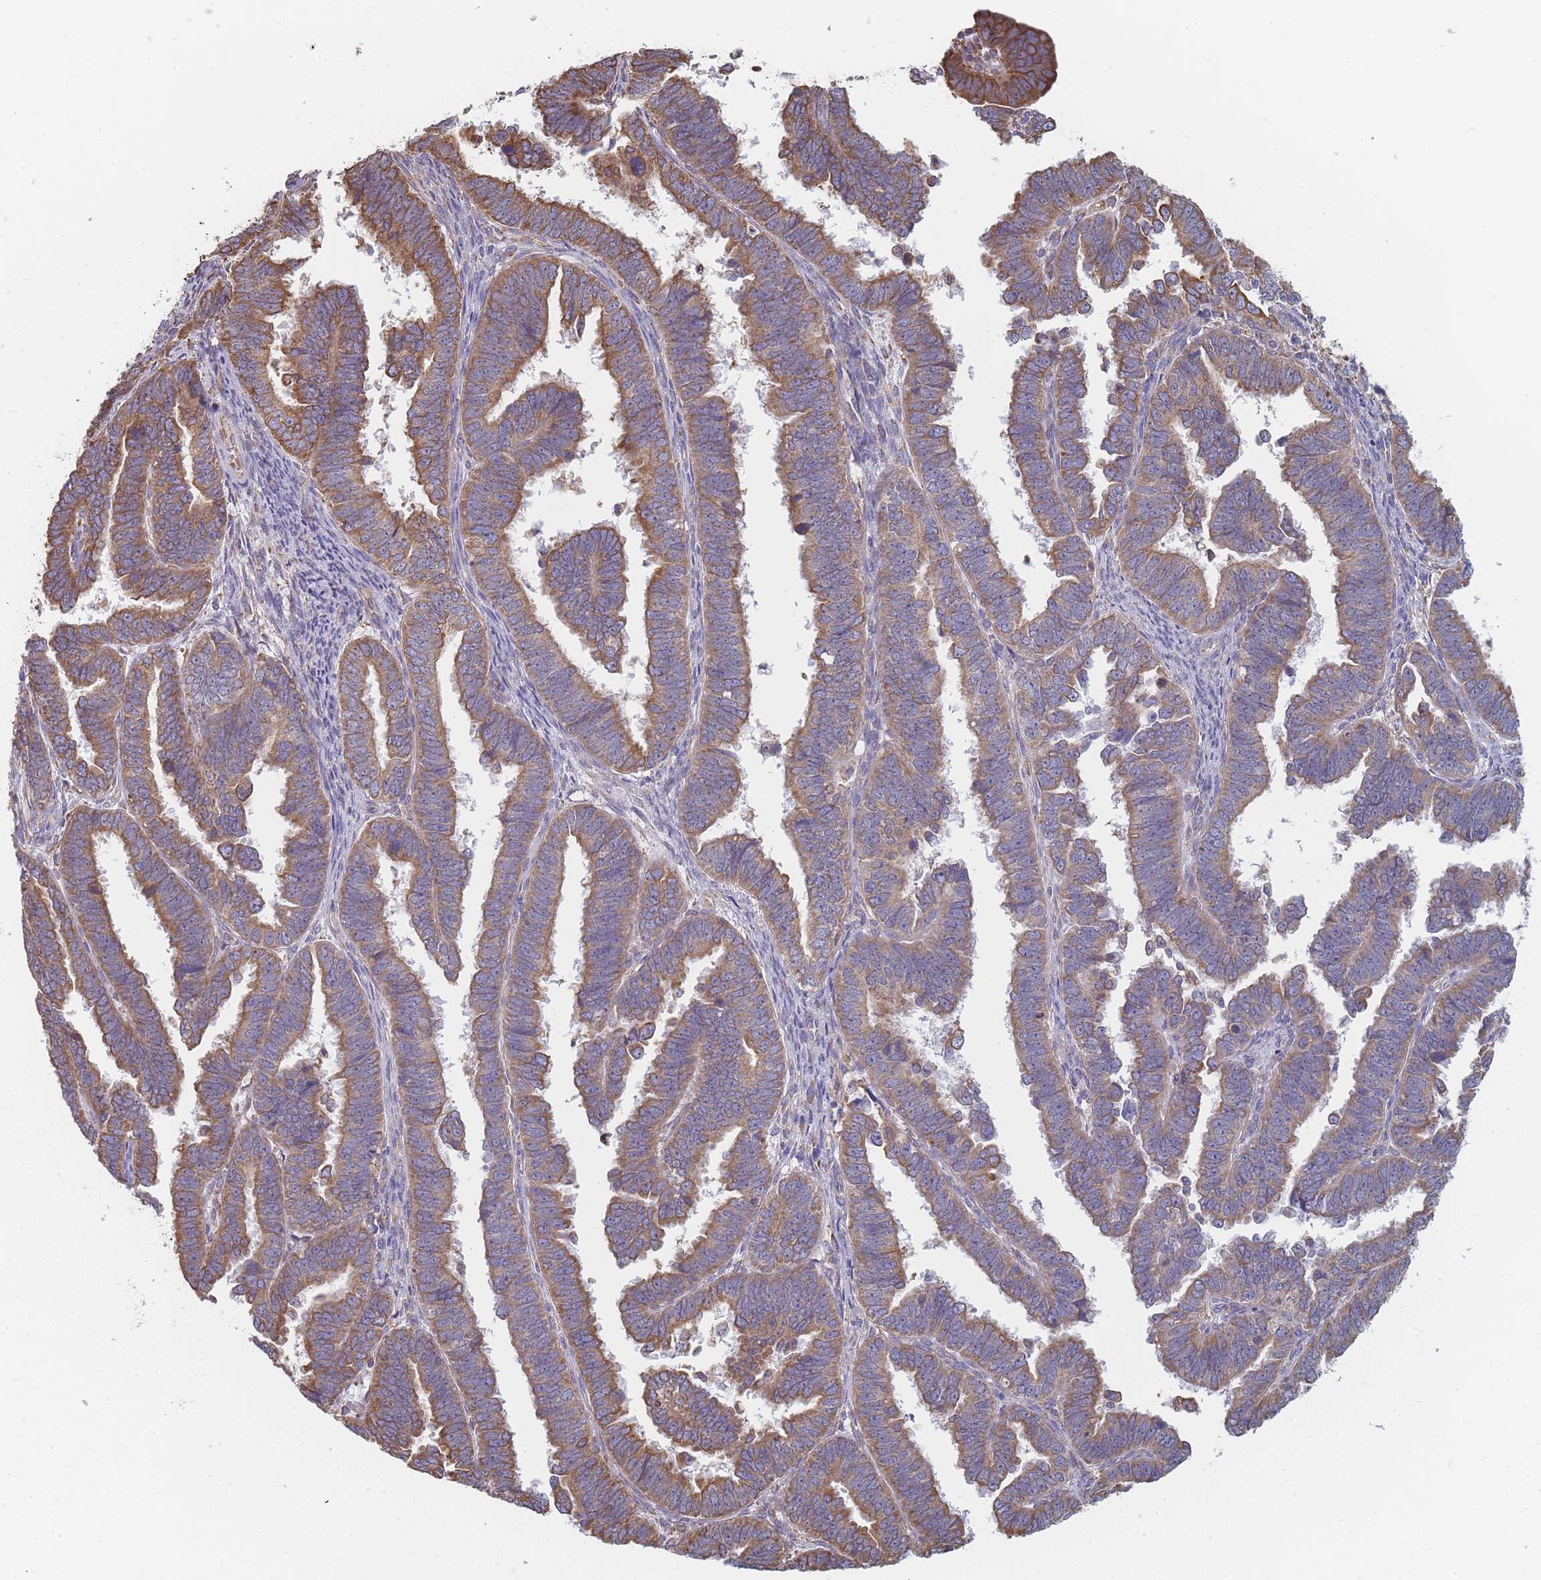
{"staining": {"intensity": "moderate", "quantity": ">75%", "location": "cytoplasmic/membranous"}, "tissue": "endometrial cancer", "cell_type": "Tumor cells", "image_type": "cancer", "snomed": [{"axis": "morphology", "description": "Adenocarcinoma, NOS"}, {"axis": "topography", "description": "Endometrium"}], "caption": "Endometrial adenocarcinoma was stained to show a protein in brown. There is medium levels of moderate cytoplasmic/membranous expression in approximately >75% of tumor cells.", "gene": "OR7C2", "patient": {"sex": "female", "age": 75}}